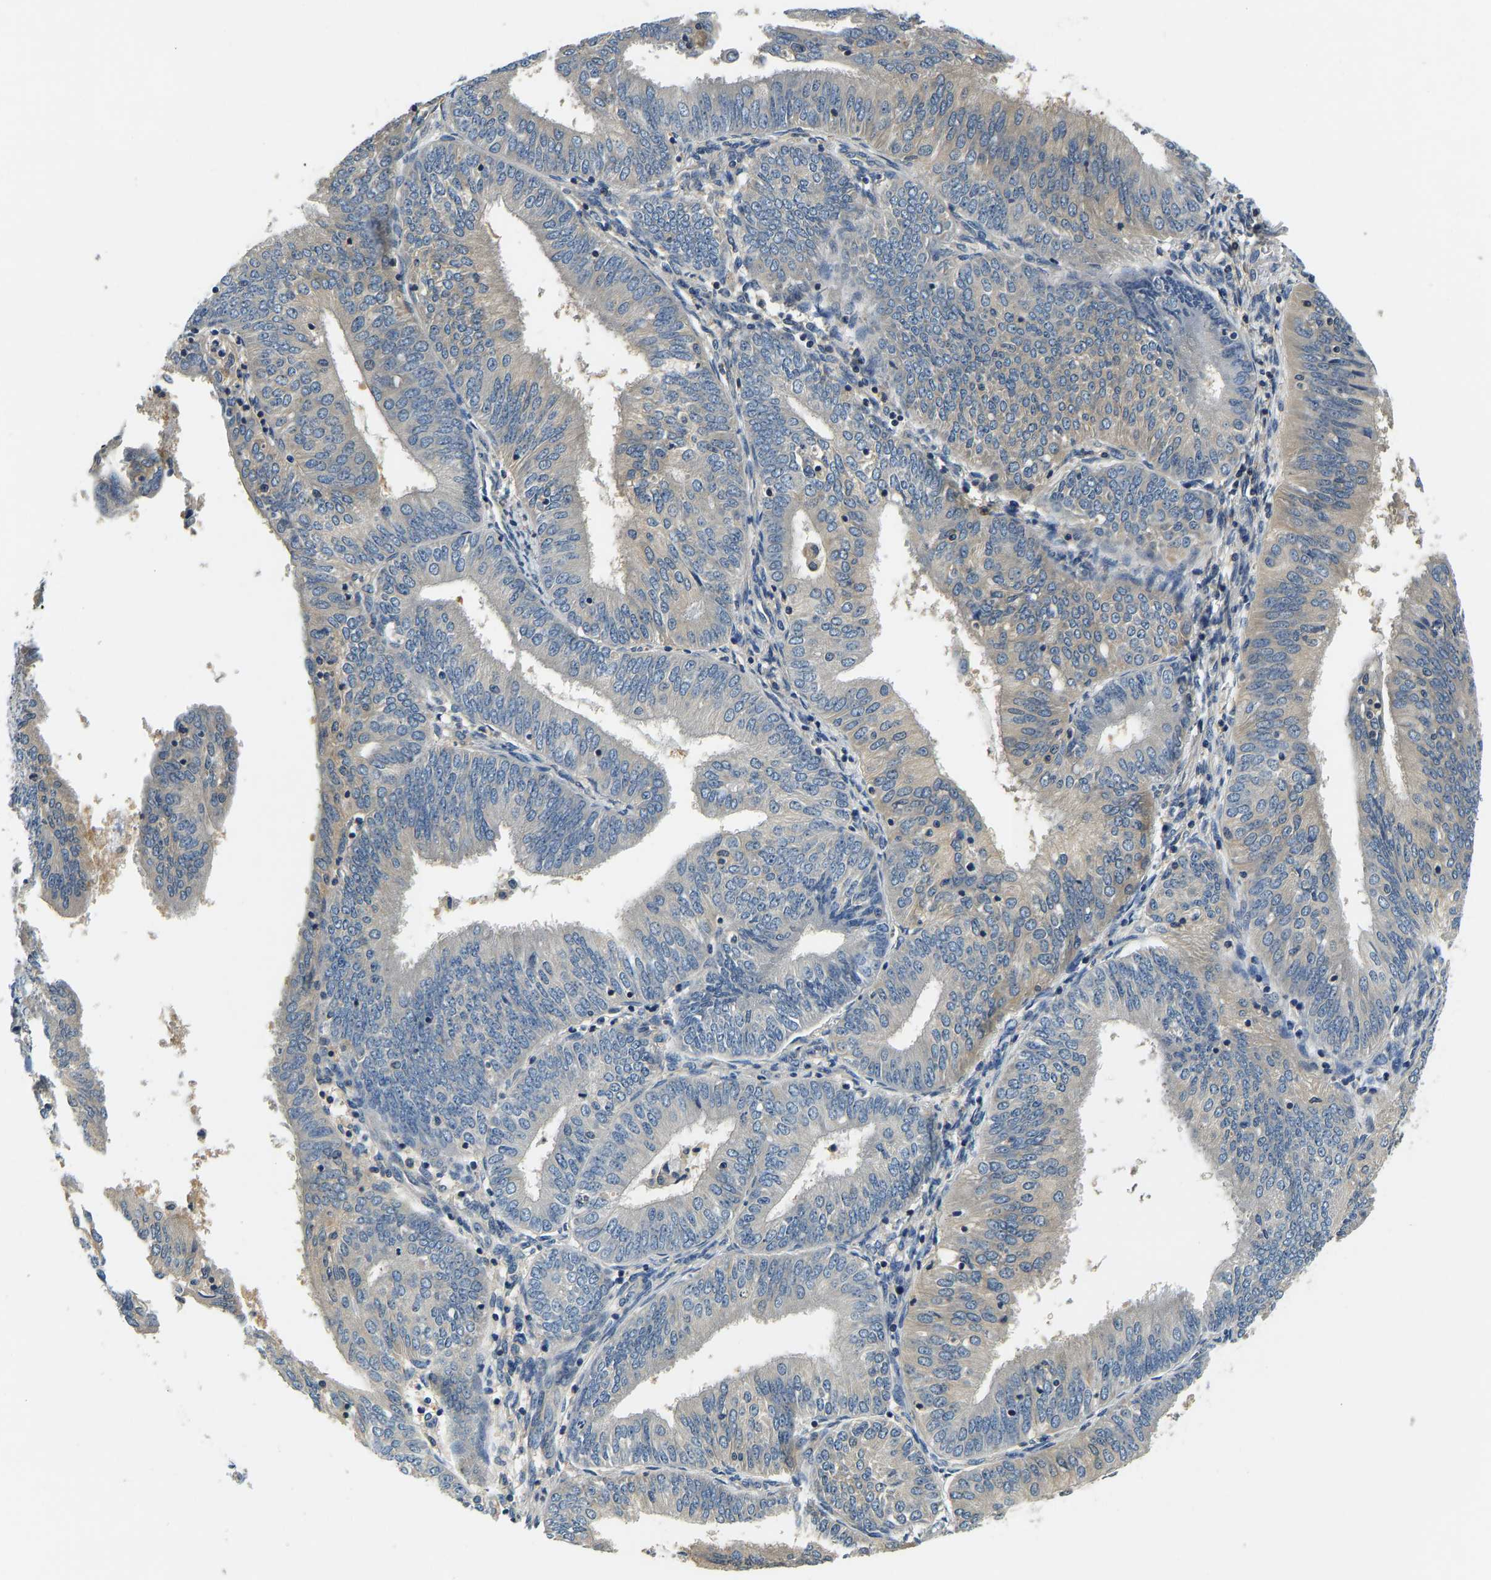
{"staining": {"intensity": "weak", "quantity": "25%-75%", "location": "cytoplasmic/membranous"}, "tissue": "endometrial cancer", "cell_type": "Tumor cells", "image_type": "cancer", "snomed": [{"axis": "morphology", "description": "Adenocarcinoma, NOS"}, {"axis": "topography", "description": "Endometrium"}], "caption": "Endometrial cancer stained for a protein reveals weak cytoplasmic/membranous positivity in tumor cells.", "gene": "RESF1", "patient": {"sex": "female", "age": 58}}